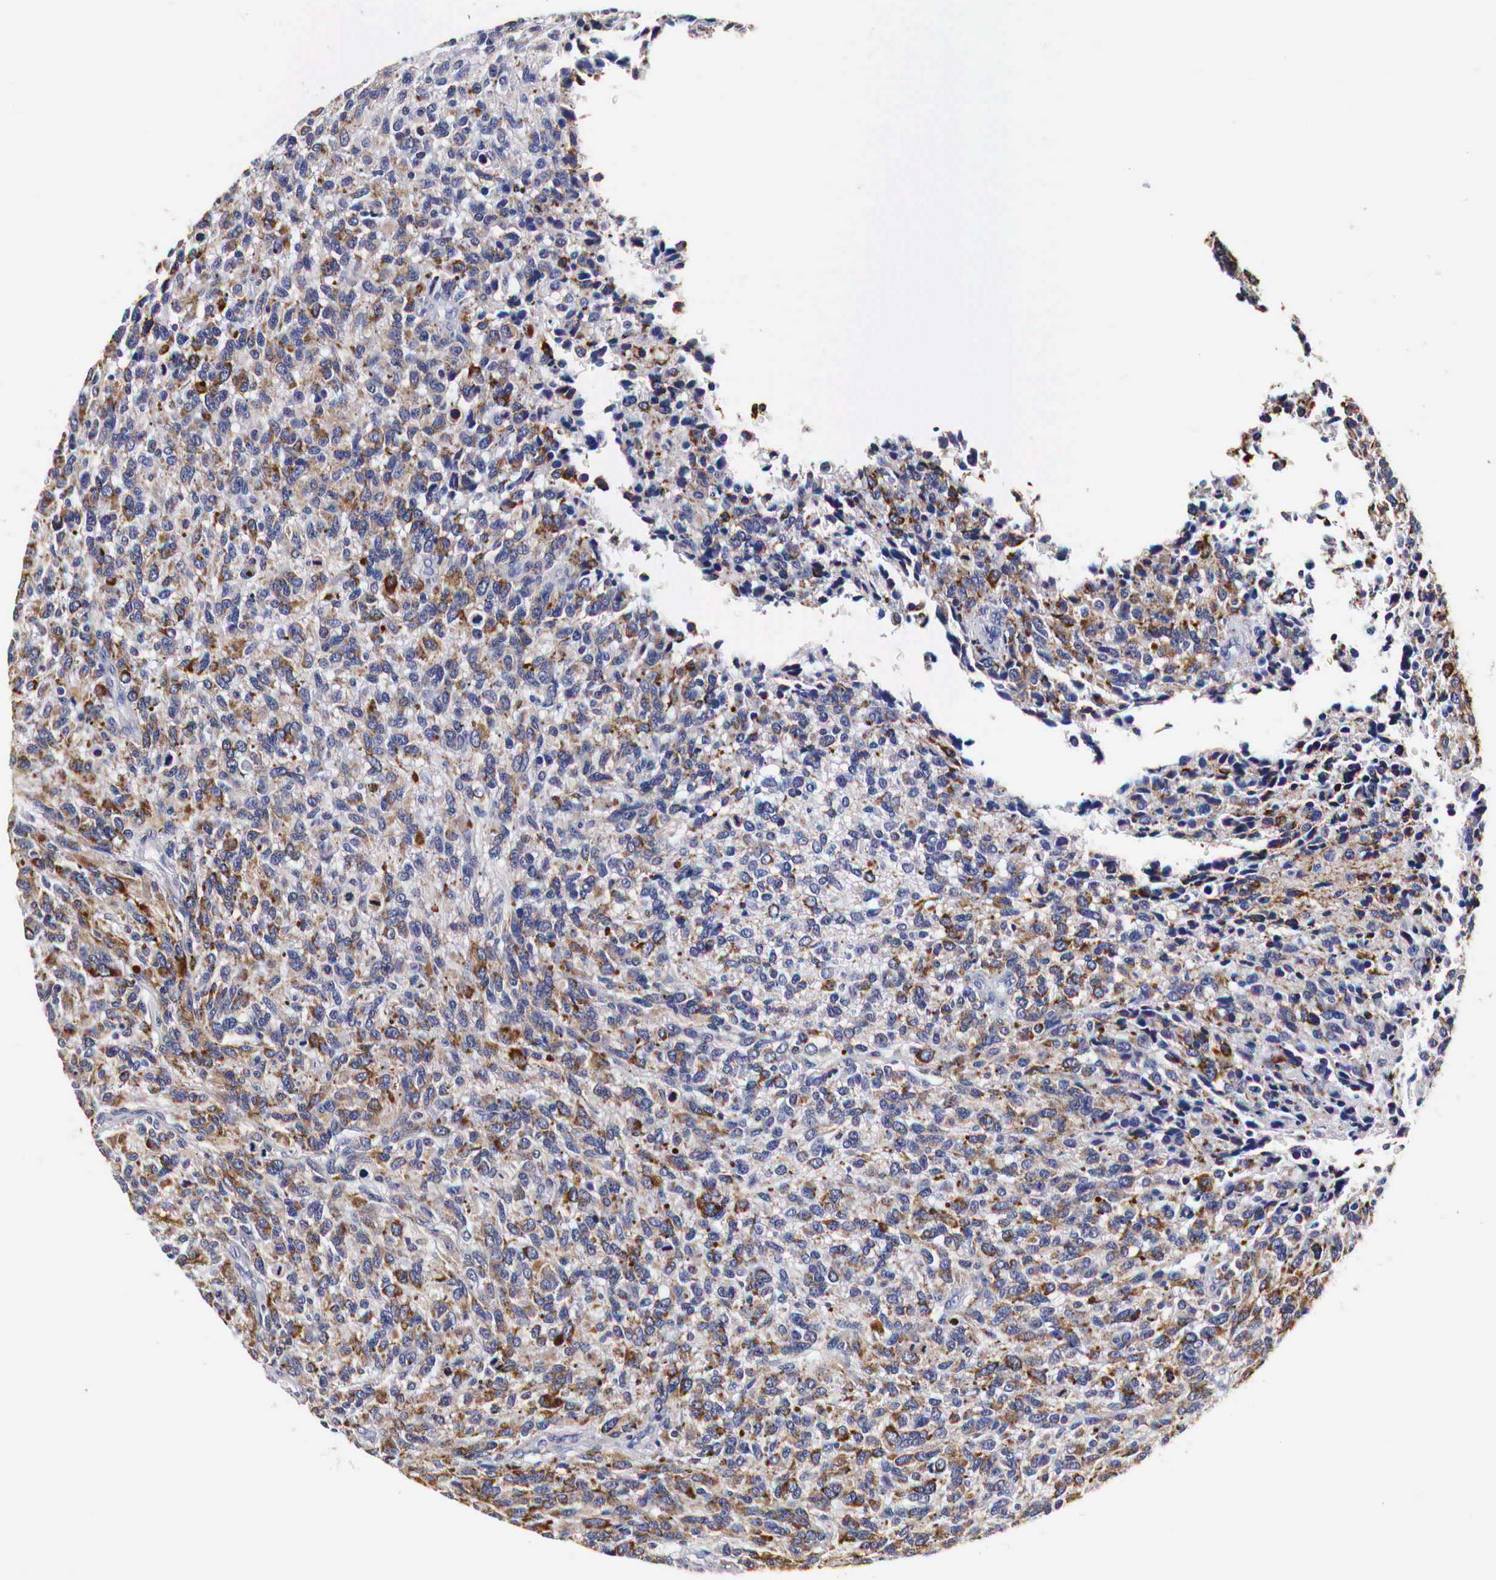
{"staining": {"intensity": "moderate", "quantity": "<25%", "location": "cytoplasmic/membranous"}, "tissue": "glioma", "cell_type": "Tumor cells", "image_type": "cancer", "snomed": [{"axis": "morphology", "description": "Glioma, malignant, High grade"}, {"axis": "topography", "description": "Brain"}], "caption": "Tumor cells demonstrate moderate cytoplasmic/membranous expression in about <25% of cells in glioma. (DAB IHC, brown staining for protein, blue staining for nuclei).", "gene": "CKAP4", "patient": {"sex": "male", "age": 77}}